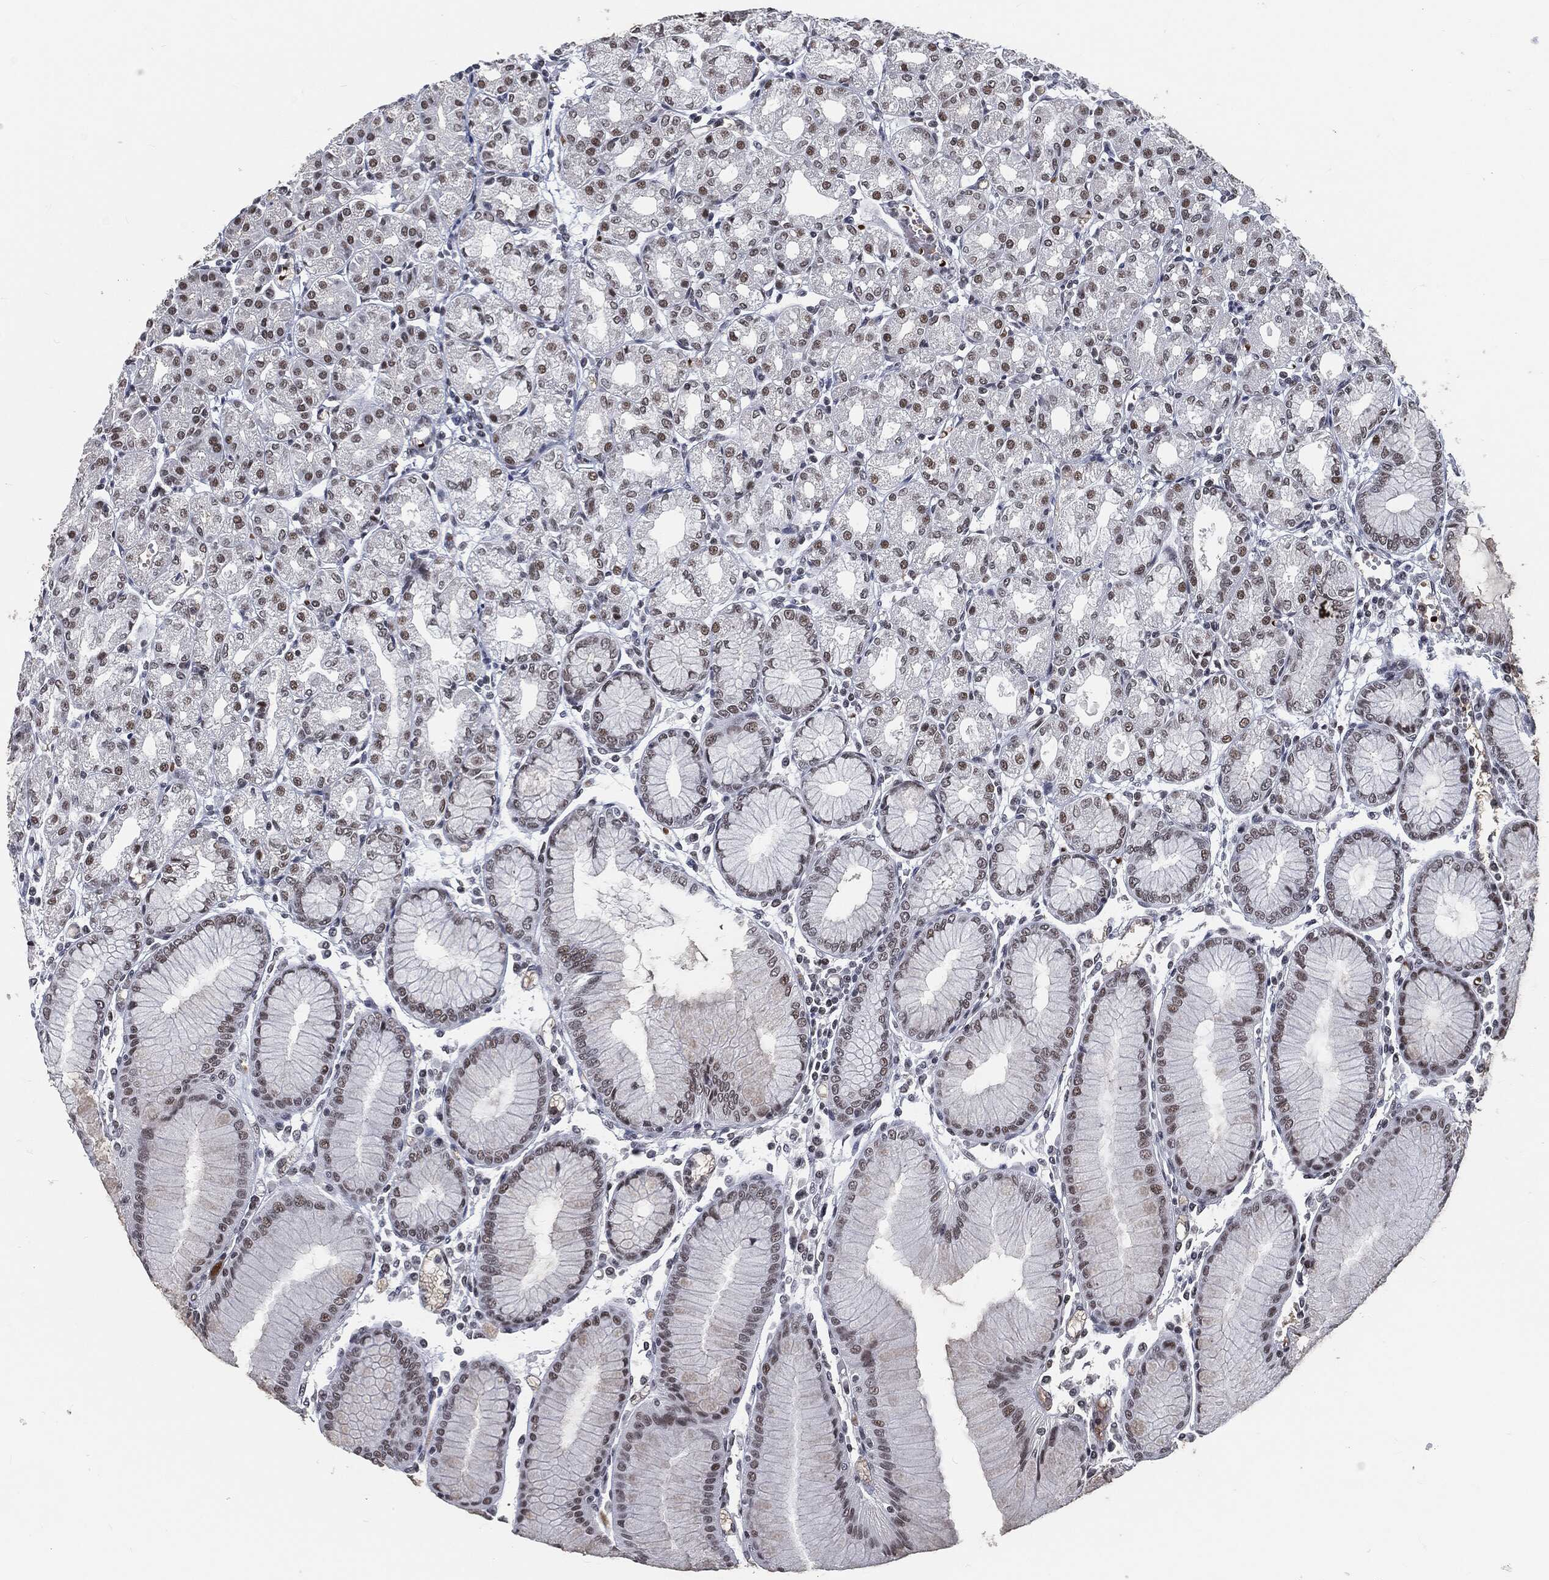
{"staining": {"intensity": "strong", "quantity": "<25%", "location": "nuclear"}, "tissue": "stomach", "cell_type": "Glandular cells", "image_type": "normal", "snomed": [{"axis": "morphology", "description": "Normal tissue, NOS"}, {"axis": "topography", "description": "Stomach"}], "caption": "Immunohistochemical staining of benign stomach reveals <25% levels of strong nuclear protein staining in about <25% of glandular cells.", "gene": "ANXA1", "patient": {"sex": "female", "age": 57}}